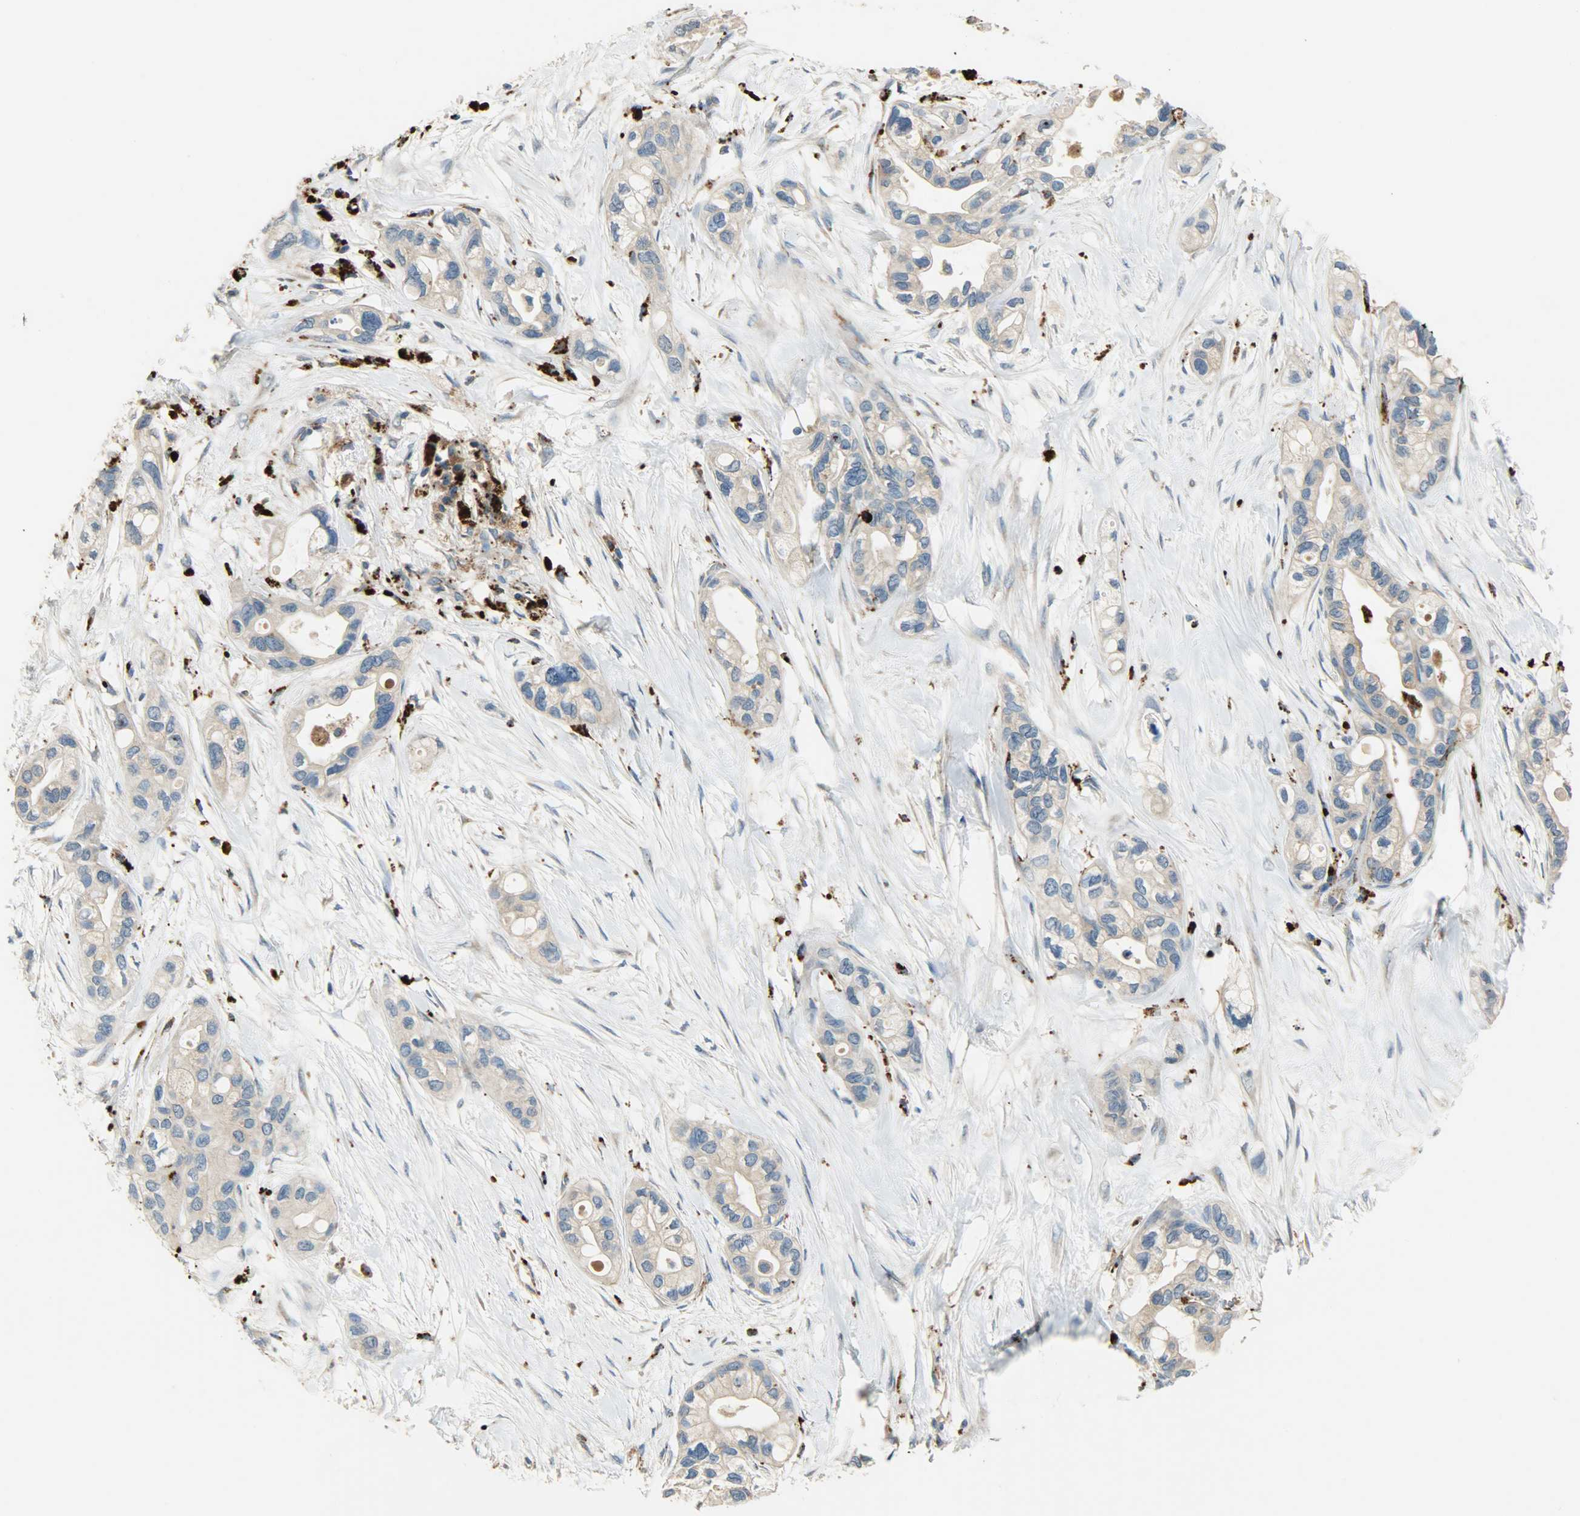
{"staining": {"intensity": "weak", "quantity": "25%-75%", "location": "cytoplasmic/membranous"}, "tissue": "pancreatic cancer", "cell_type": "Tumor cells", "image_type": "cancer", "snomed": [{"axis": "morphology", "description": "Adenocarcinoma, NOS"}, {"axis": "topography", "description": "Pancreas"}], "caption": "Immunohistochemistry (DAB) staining of pancreatic adenocarcinoma exhibits weak cytoplasmic/membranous protein expression in about 25%-75% of tumor cells.", "gene": "ASAH1", "patient": {"sex": "female", "age": 77}}